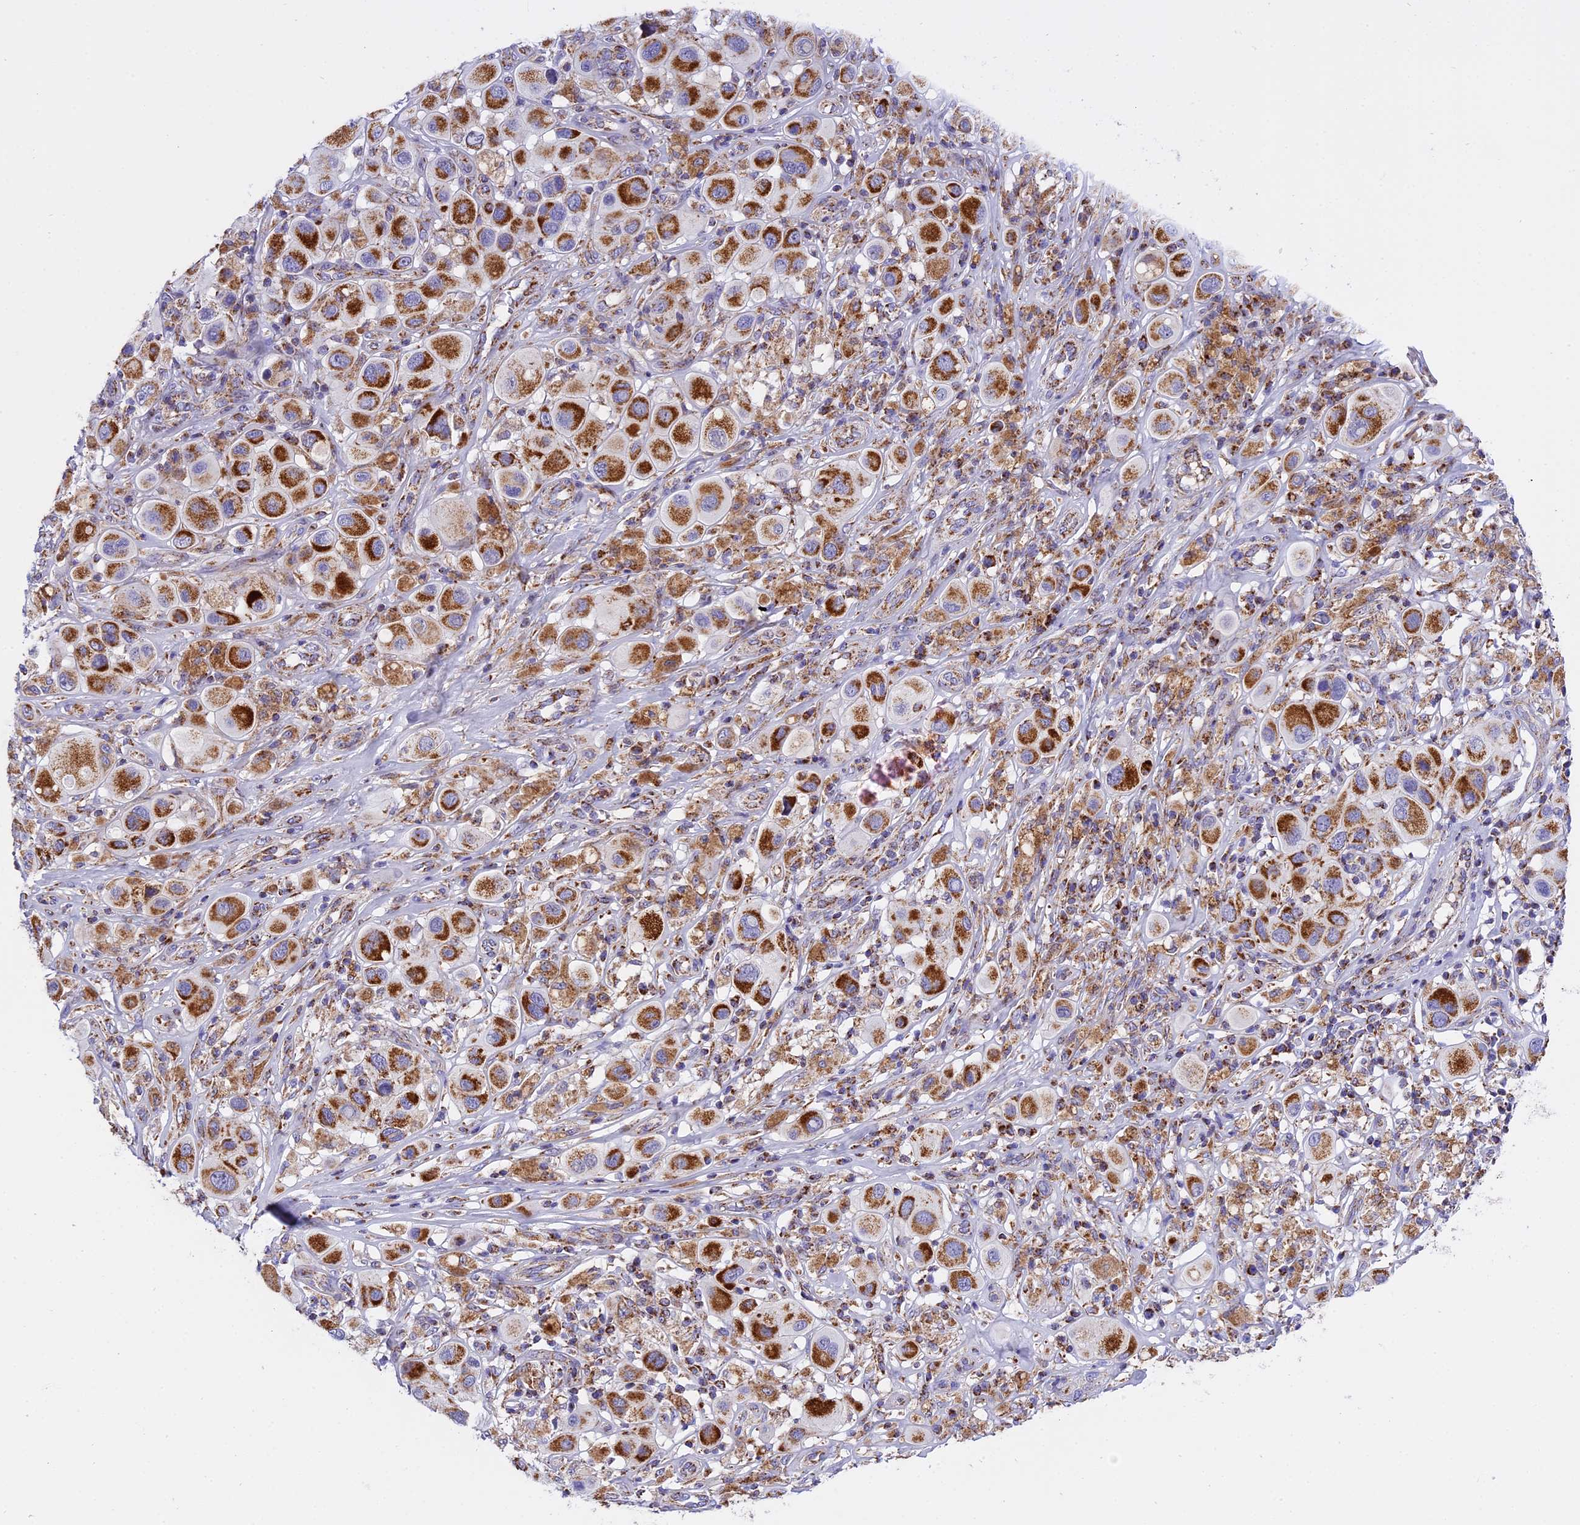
{"staining": {"intensity": "strong", "quantity": ">75%", "location": "cytoplasmic/membranous"}, "tissue": "melanoma", "cell_type": "Tumor cells", "image_type": "cancer", "snomed": [{"axis": "morphology", "description": "Malignant melanoma, Metastatic site"}, {"axis": "topography", "description": "Skin"}], "caption": "IHC histopathology image of human malignant melanoma (metastatic site) stained for a protein (brown), which demonstrates high levels of strong cytoplasmic/membranous positivity in about >75% of tumor cells.", "gene": "MRPS34", "patient": {"sex": "male", "age": 41}}